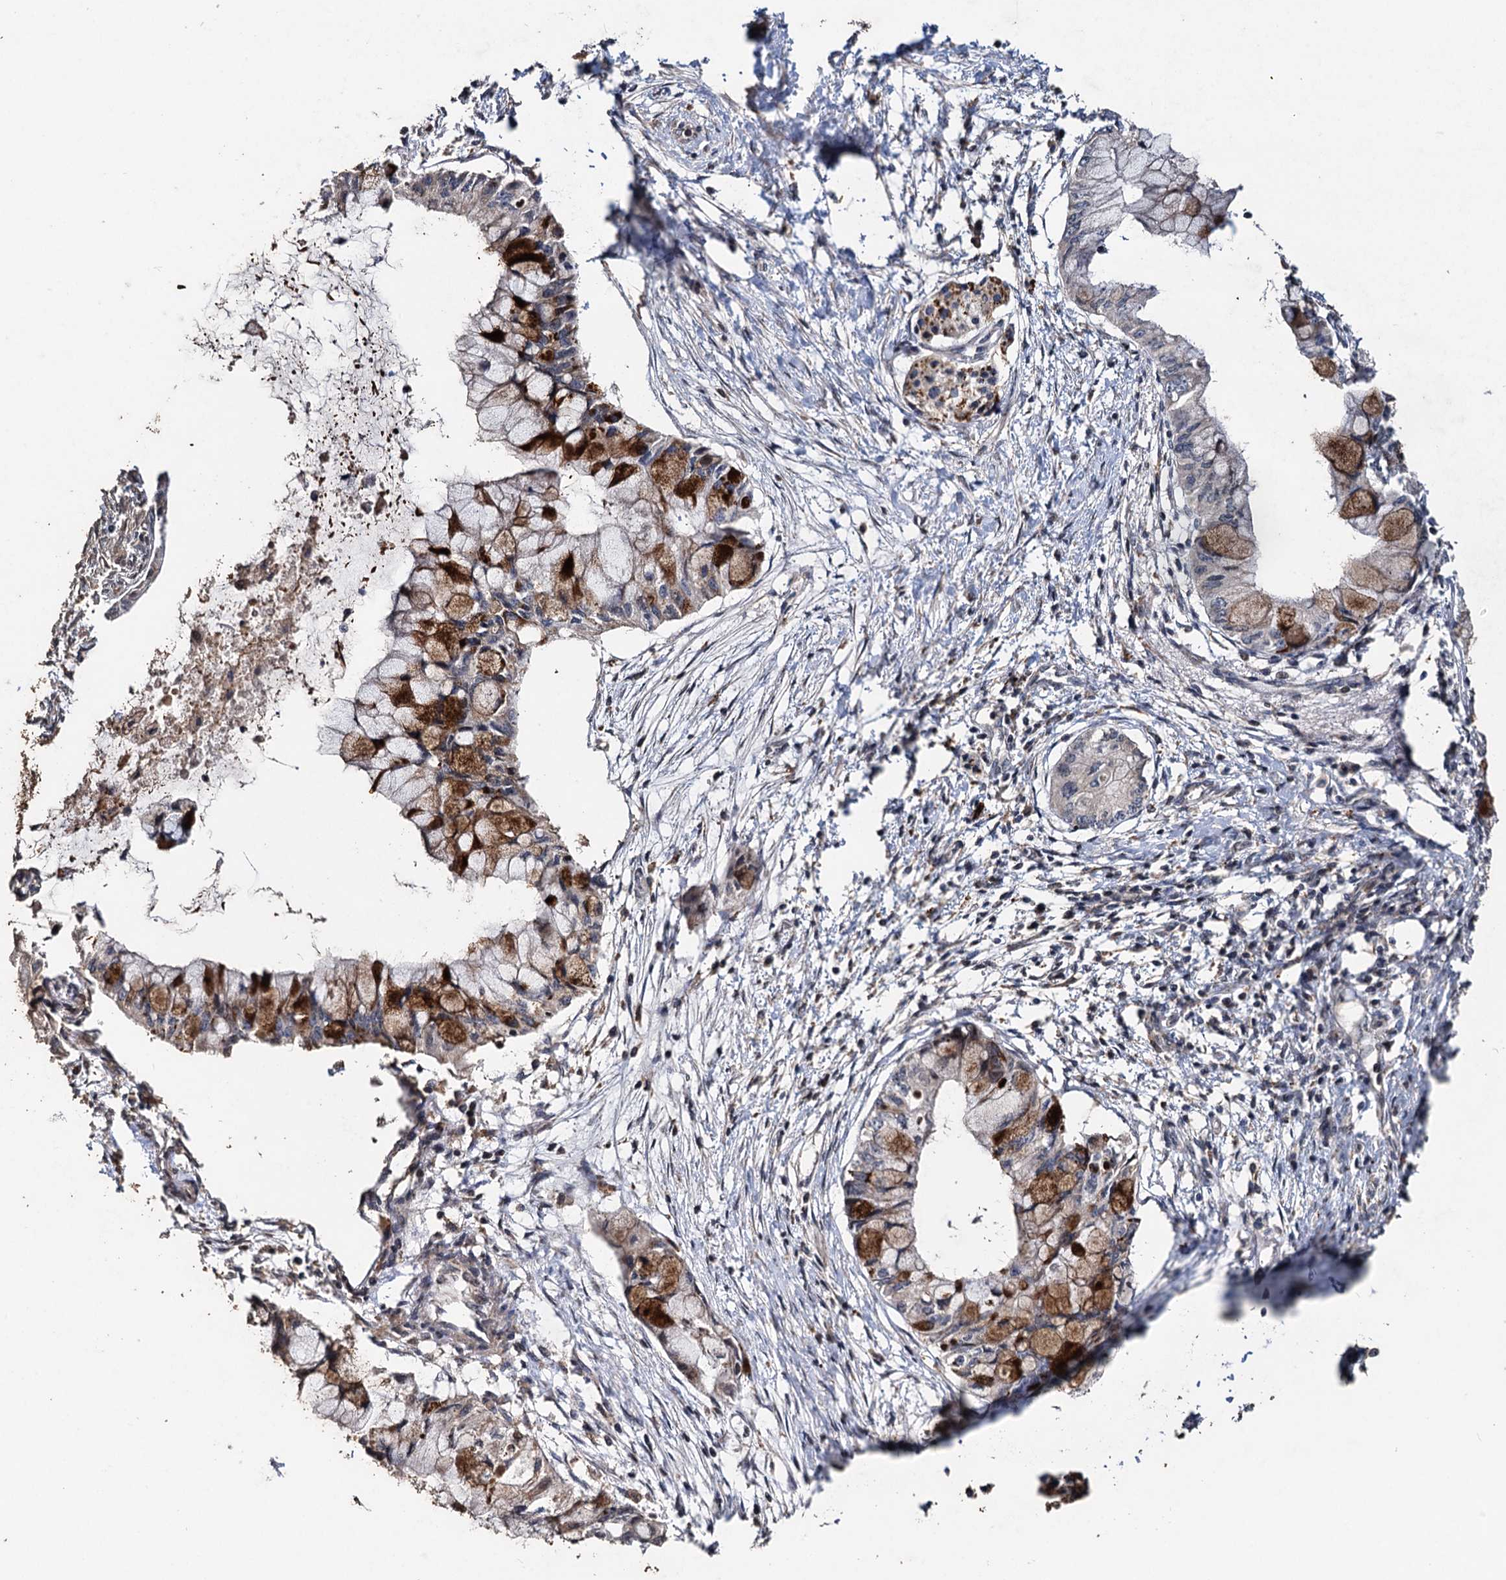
{"staining": {"intensity": "strong", "quantity": "<25%", "location": "cytoplasmic/membranous"}, "tissue": "pancreatic cancer", "cell_type": "Tumor cells", "image_type": "cancer", "snomed": [{"axis": "morphology", "description": "Adenocarcinoma, NOS"}, {"axis": "topography", "description": "Pancreas"}], "caption": "This micrograph exhibits IHC staining of human adenocarcinoma (pancreatic), with medium strong cytoplasmic/membranous positivity in approximately <25% of tumor cells.", "gene": "NOTCH2NLA", "patient": {"sex": "male", "age": 48}}